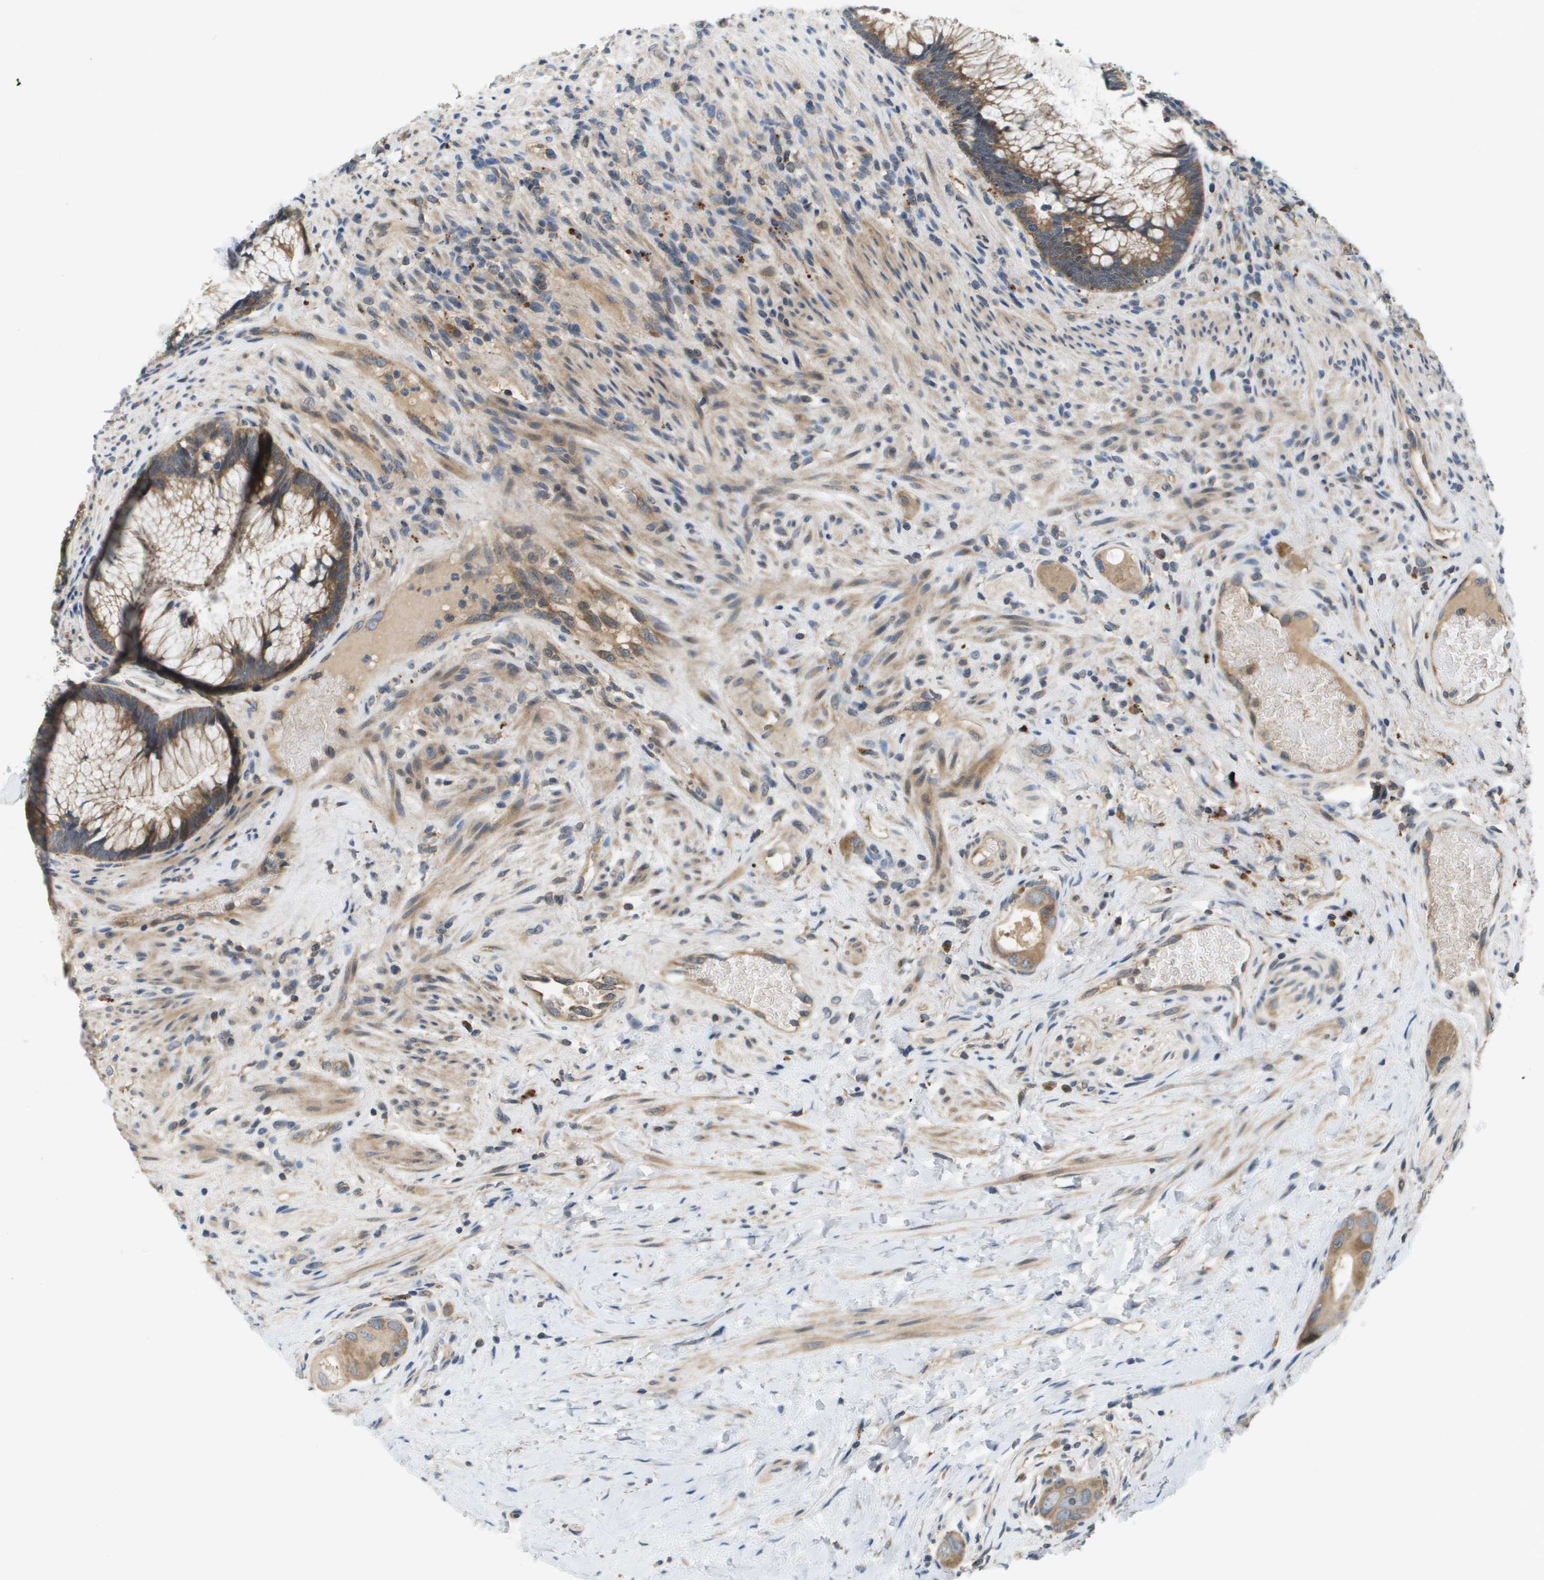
{"staining": {"intensity": "moderate", "quantity": ">75%", "location": "cytoplasmic/membranous"}, "tissue": "colorectal cancer", "cell_type": "Tumor cells", "image_type": "cancer", "snomed": [{"axis": "morphology", "description": "Adenocarcinoma, NOS"}, {"axis": "topography", "description": "Rectum"}], "caption": "Immunohistochemistry (IHC) image of neoplastic tissue: colorectal cancer (adenocarcinoma) stained using IHC exhibits medium levels of moderate protein expression localized specifically in the cytoplasmic/membranous of tumor cells, appearing as a cytoplasmic/membranous brown color.", "gene": "SLC25A20", "patient": {"sex": "male", "age": 51}}